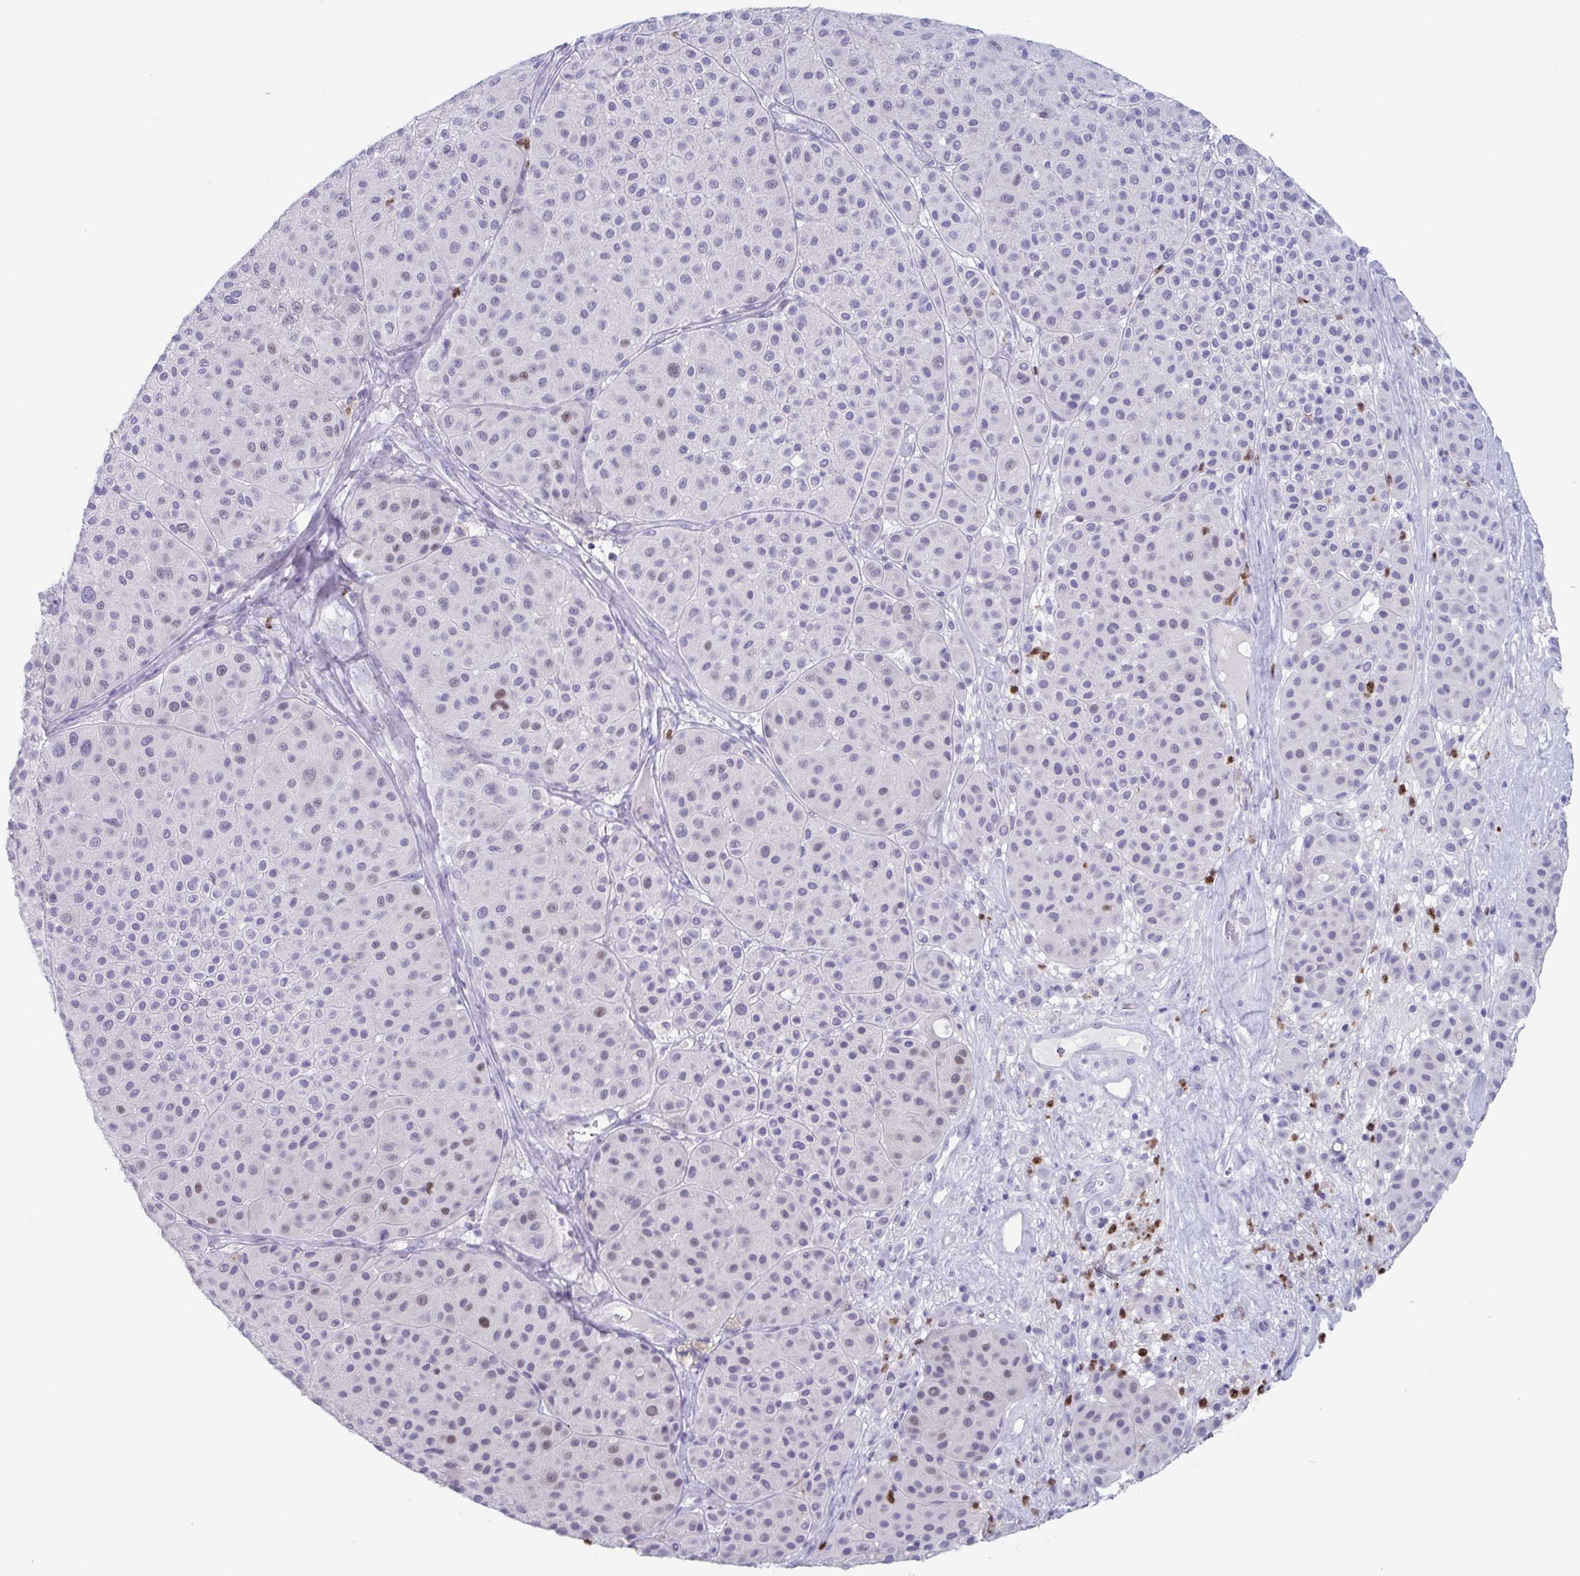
{"staining": {"intensity": "weak", "quantity": "<25%", "location": "nuclear"}, "tissue": "melanoma", "cell_type": "Tumor cells", "image_type": "cancer", "snomed": [{"axis": "morphology", "description": "Malignant melanoma, Metastatic site"}, {"axis": "topography", "description": "Smooth muscle"}], "caption": "DAB immunohistochemical staining of malignant melanoma (metastatic site) demonstrates no significant staining in tumor cells. (Brightfield microscopy of DAB (3,3'-diaminobenzidine) IHC at high magnification).", "gene": "CYP4F11", "patient": {"sex": "male", "age": 41}}